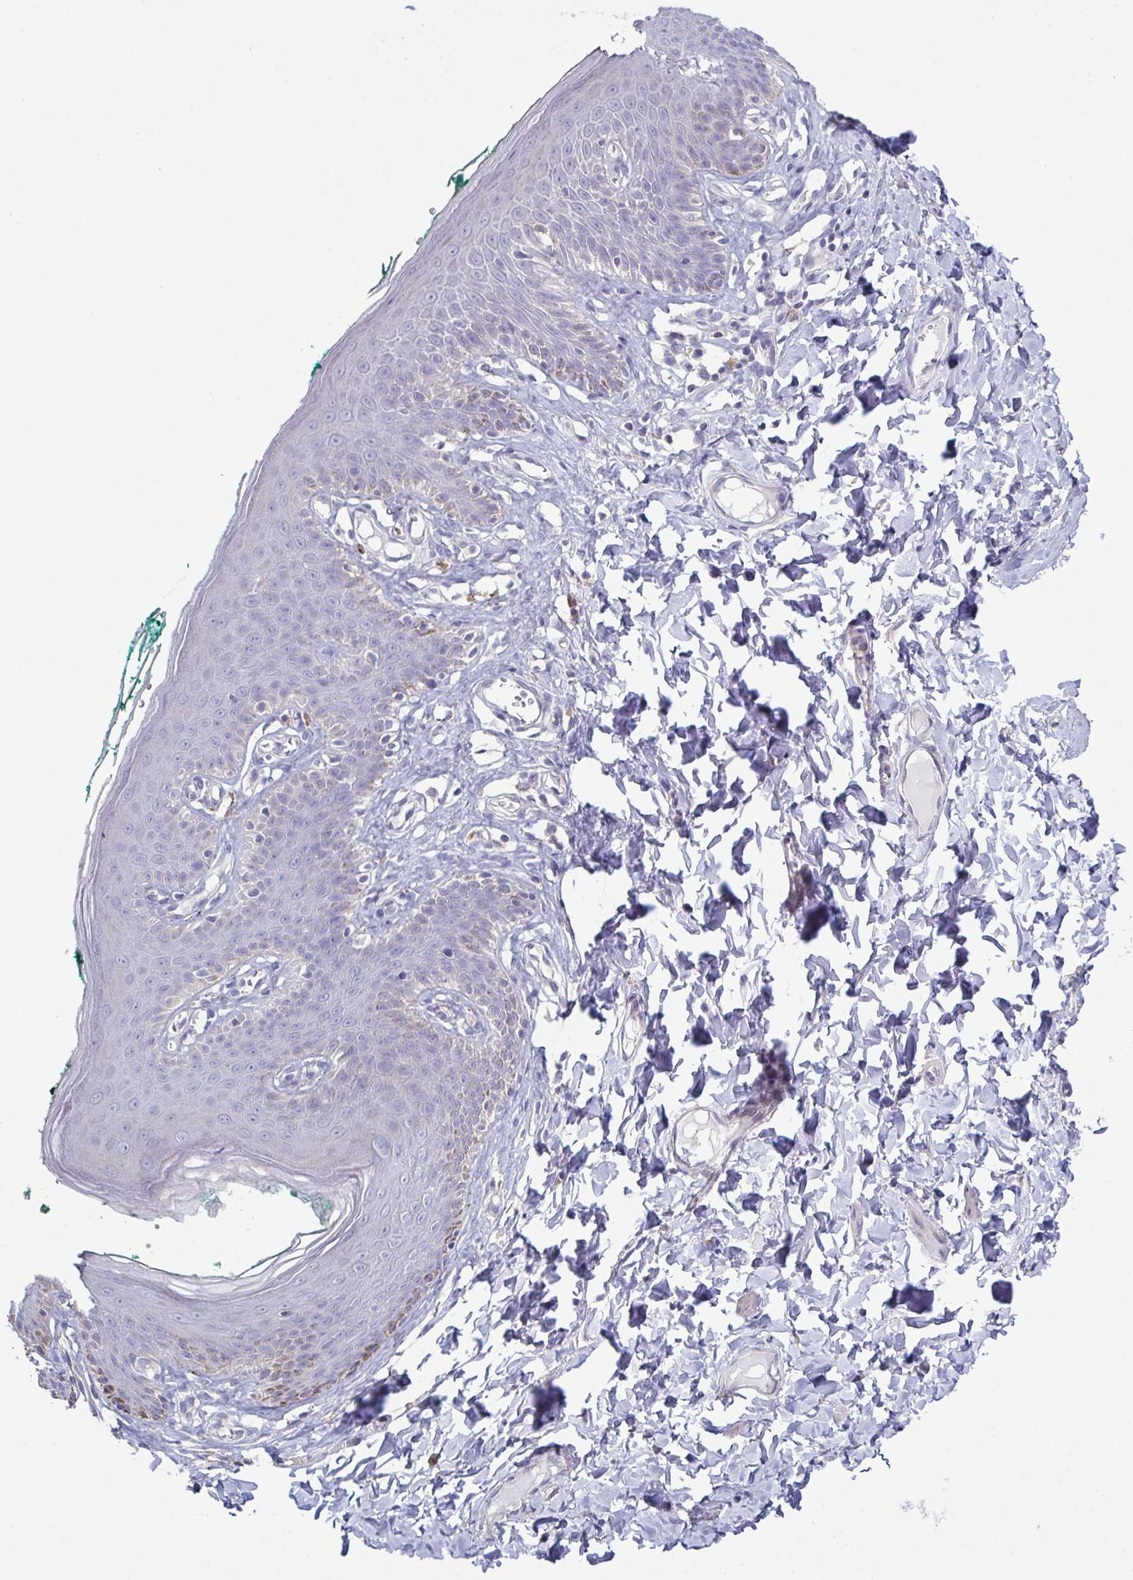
{"staining": {"intensity": "negative", "quantity": "none", "location": "none"}, "tissue": "skin", "cell_type": "Epidermal cells", "image_type": "normal", "snomed": [{"axis": "morphology", "description": "Normal tissue, NOS"}, {"axis": "topography", "description": "Vulva"}, {"axis": "topography", "description": "Peripheral nerve tissue"}], "caption": "High power microscopy image of an IHC histopathology image of benign skin, revealing no significant expression in epidermal cells. Brightfield microscopy of IHC stained with DAB (3,3'-diaminobenzidine) (brown) and hematoxylin (blue), captured at high magnification.", "gene": "GLDC", "patient": {"sex": "female", "age": 66}}